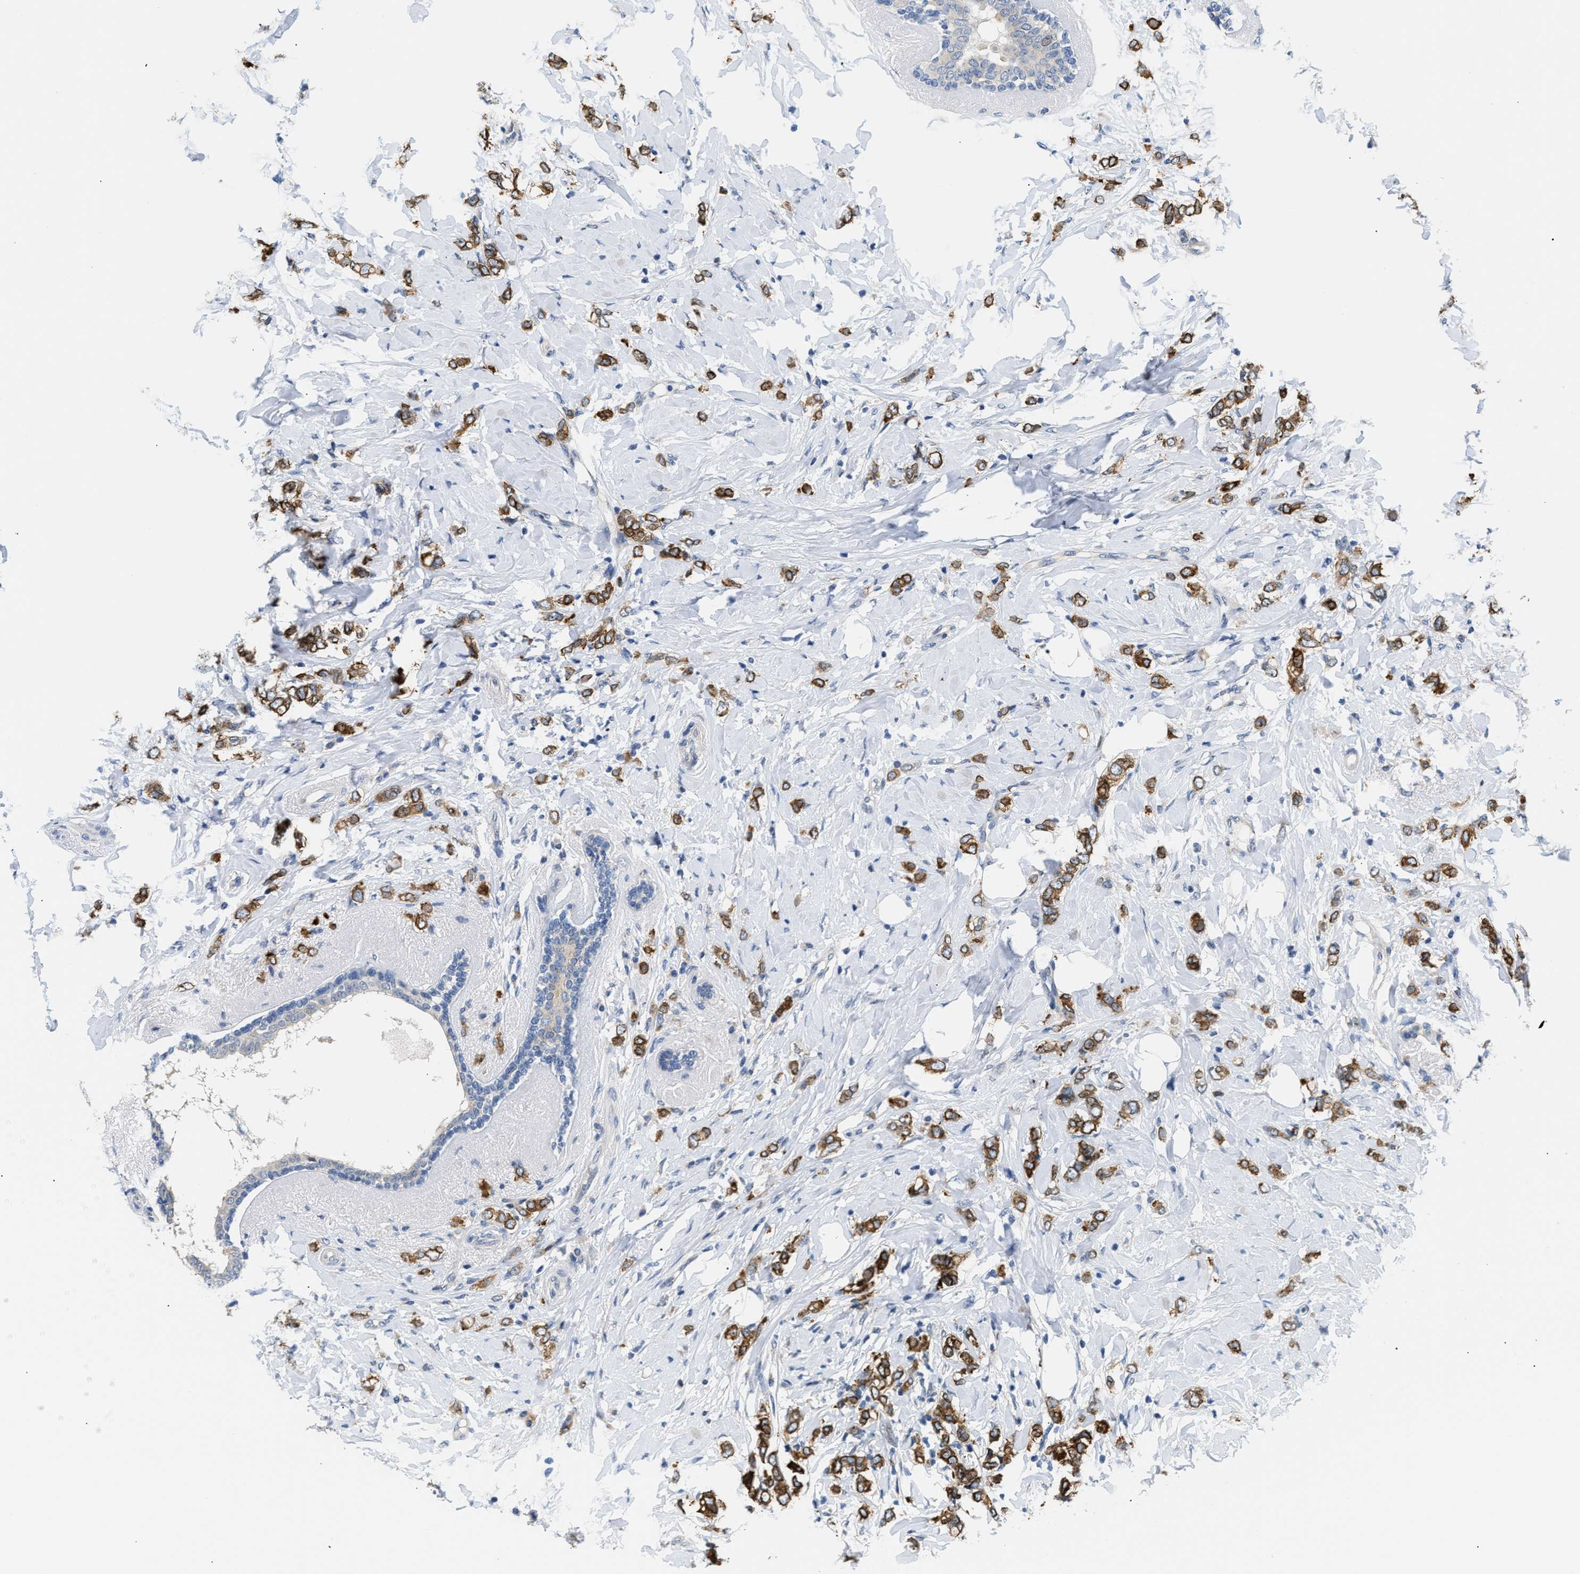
{"staining": {"intensity": "moderate", "quantity": ">75%", "location": "cytoplasmic/membranous"}, "tissue": "breast cancer", "cell_type": "Tumor cells", "image_type": "cancer", "snomed": [{"axis": "morphology", "description": "Normal tissue, NOS"}, {"axis": "morphology", "description": "Lobular carcinoma"}, {"axis": "topography", "description": "Breast"}], "caption": "High-magnification brightfield microscopy of lobular carcinoma (breast) stained with DAB (brown) and counterstained with hematoxylin (blue). tumor cells exhibit moderate cytoplasmic/membranous positivity is identified in approximately>75% of cells. (DAB (3,3'-diaminobenzidine) IHC, brown staining for protein, blue staining for nuclei).", "gene": "CLGN", "patient": {"sex": "female", "age": 47}}